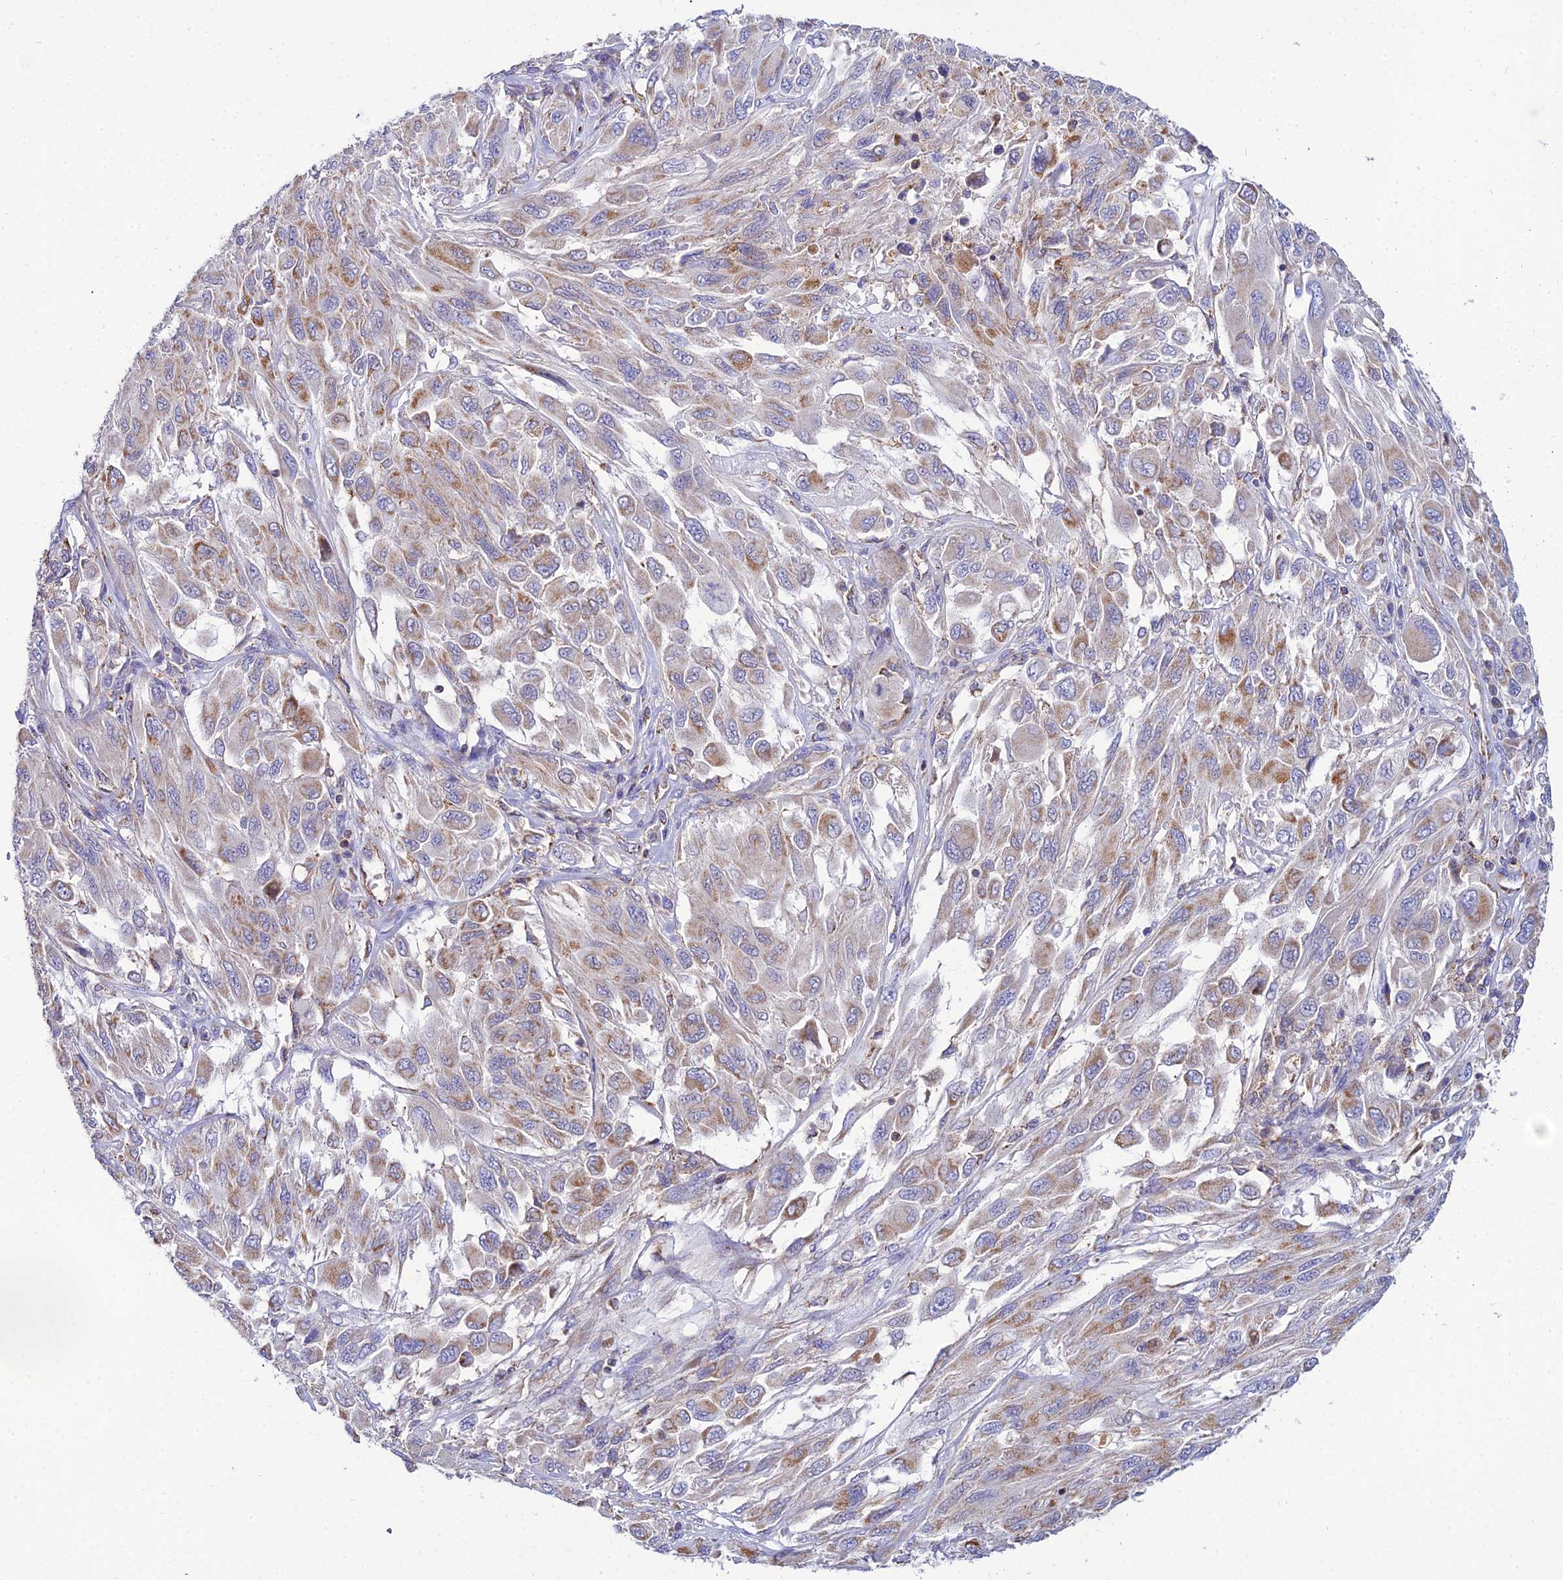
{"staining": {"intensity": "moderate", "quantity": "25%-75%", "location": "cytoplasmic/membranous"}, "tissue": "melanoma", "cell_type": "Tumor cells", "image_type": "cancer", "snomed": [{"axis": "morphology", "description": "Malignant melanoma, NOS"}, {"axis": "topography", "description": "Skin"}], "caption": "There is medium levels of moderate cytoplasmic/membranous expression in tumor cells of malignant melanoma, as demonstrated by immunohistochemical staining (brown color).", "gene": "NIPSNAP3A", "patient": {"sex": "female", "age": 91}}